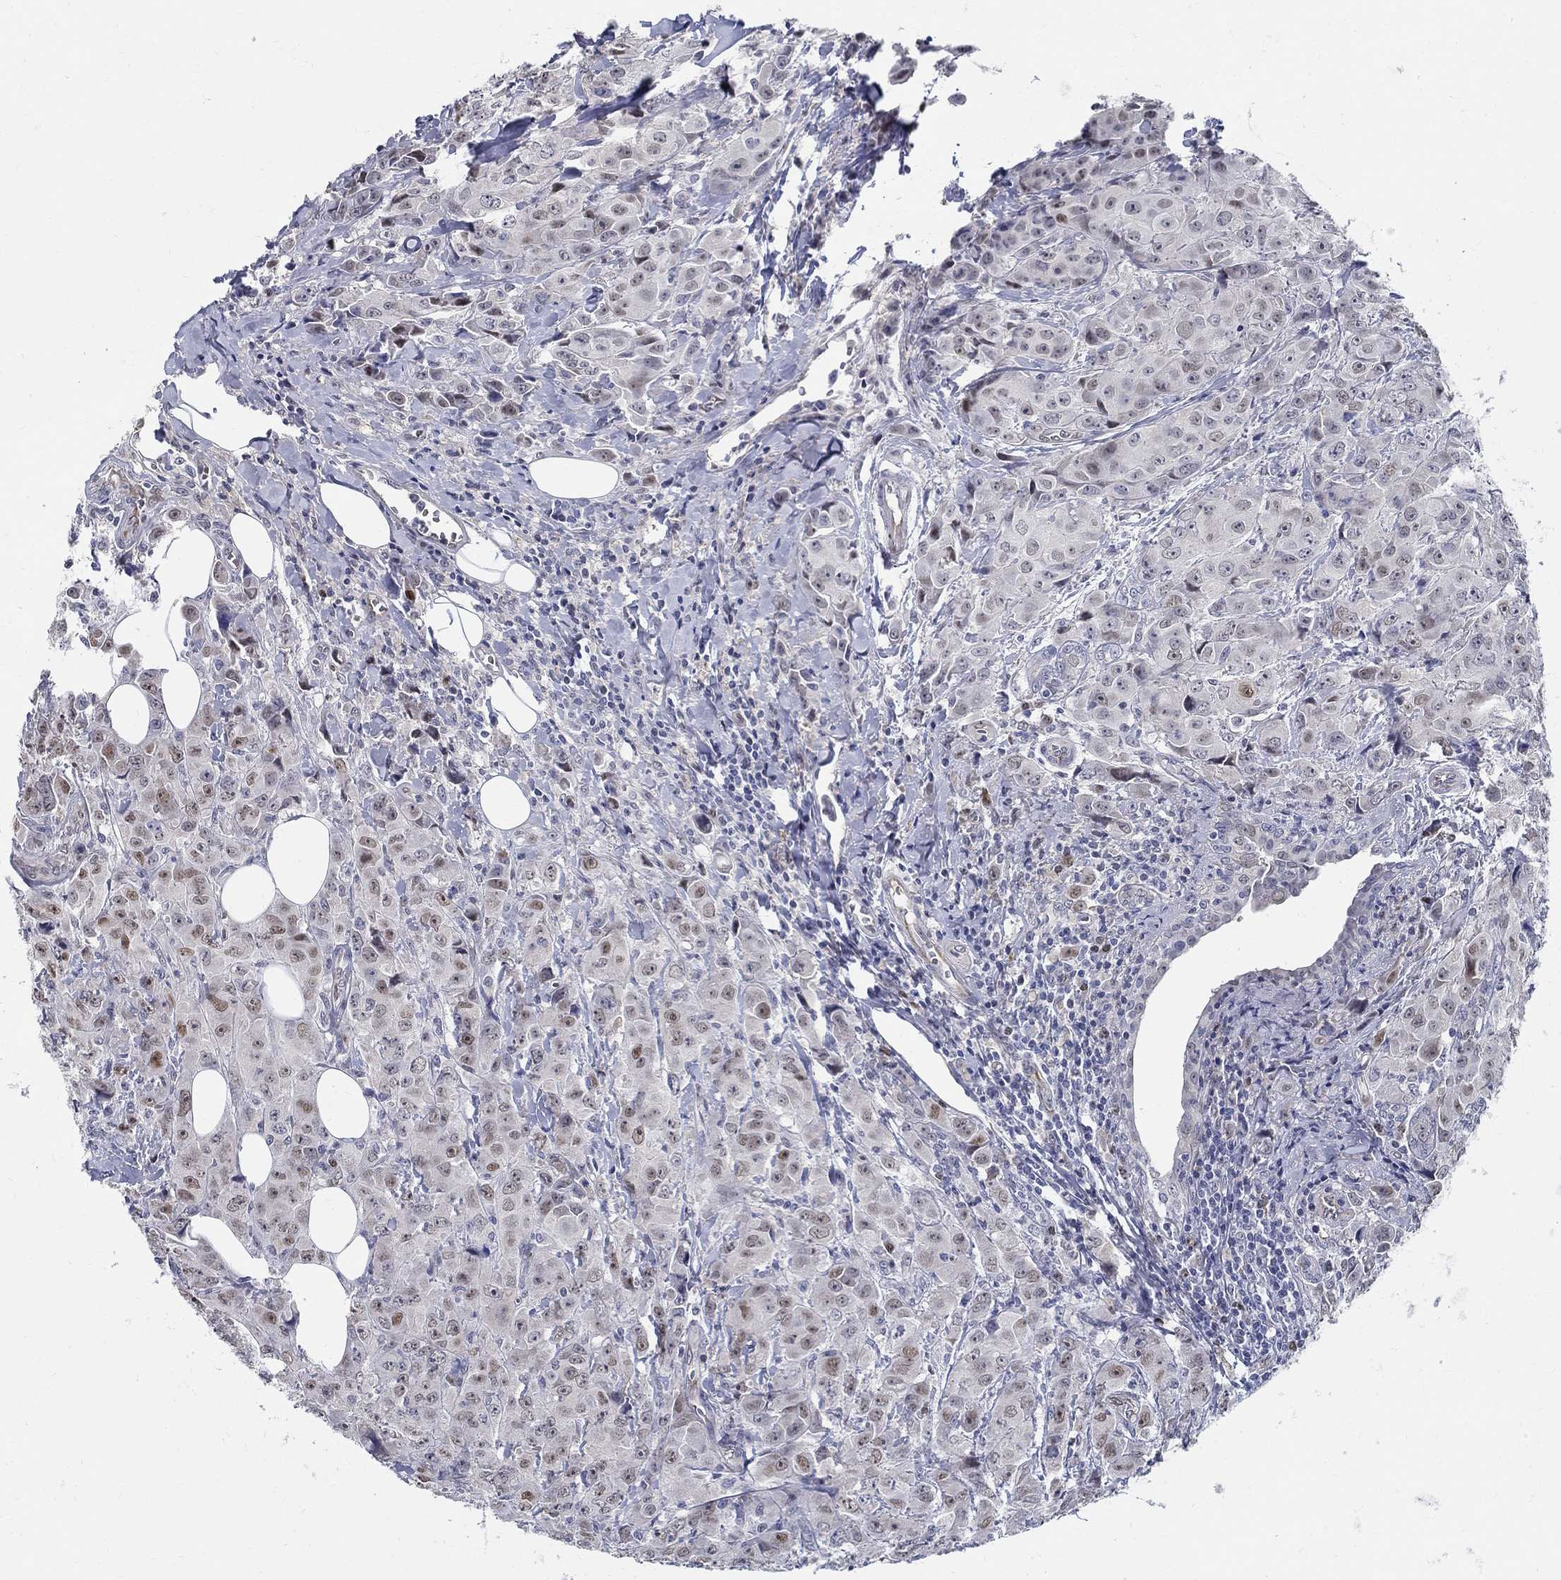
{"staining": {"intensity": "weak", "quantity": "25%-75%", "location": "nuclear"}, "tissue": "breast cancer", "cell_type": "Tumor cells", "image_type": "cancer", "snomed": [{"axis": "morphology", "description": "Duct carcinoma"}, {"axis": "topography", "description": "Breast"}], "caption": "A high-resolution micrograph shows IHC staining of breast cancer (invasive ductal carcinoma), which displays weak nuclear expression in approximately 25%-75% of tumor cells.", "gene": "C16orf46", "patient": {"sex": "female", "age": 43}}